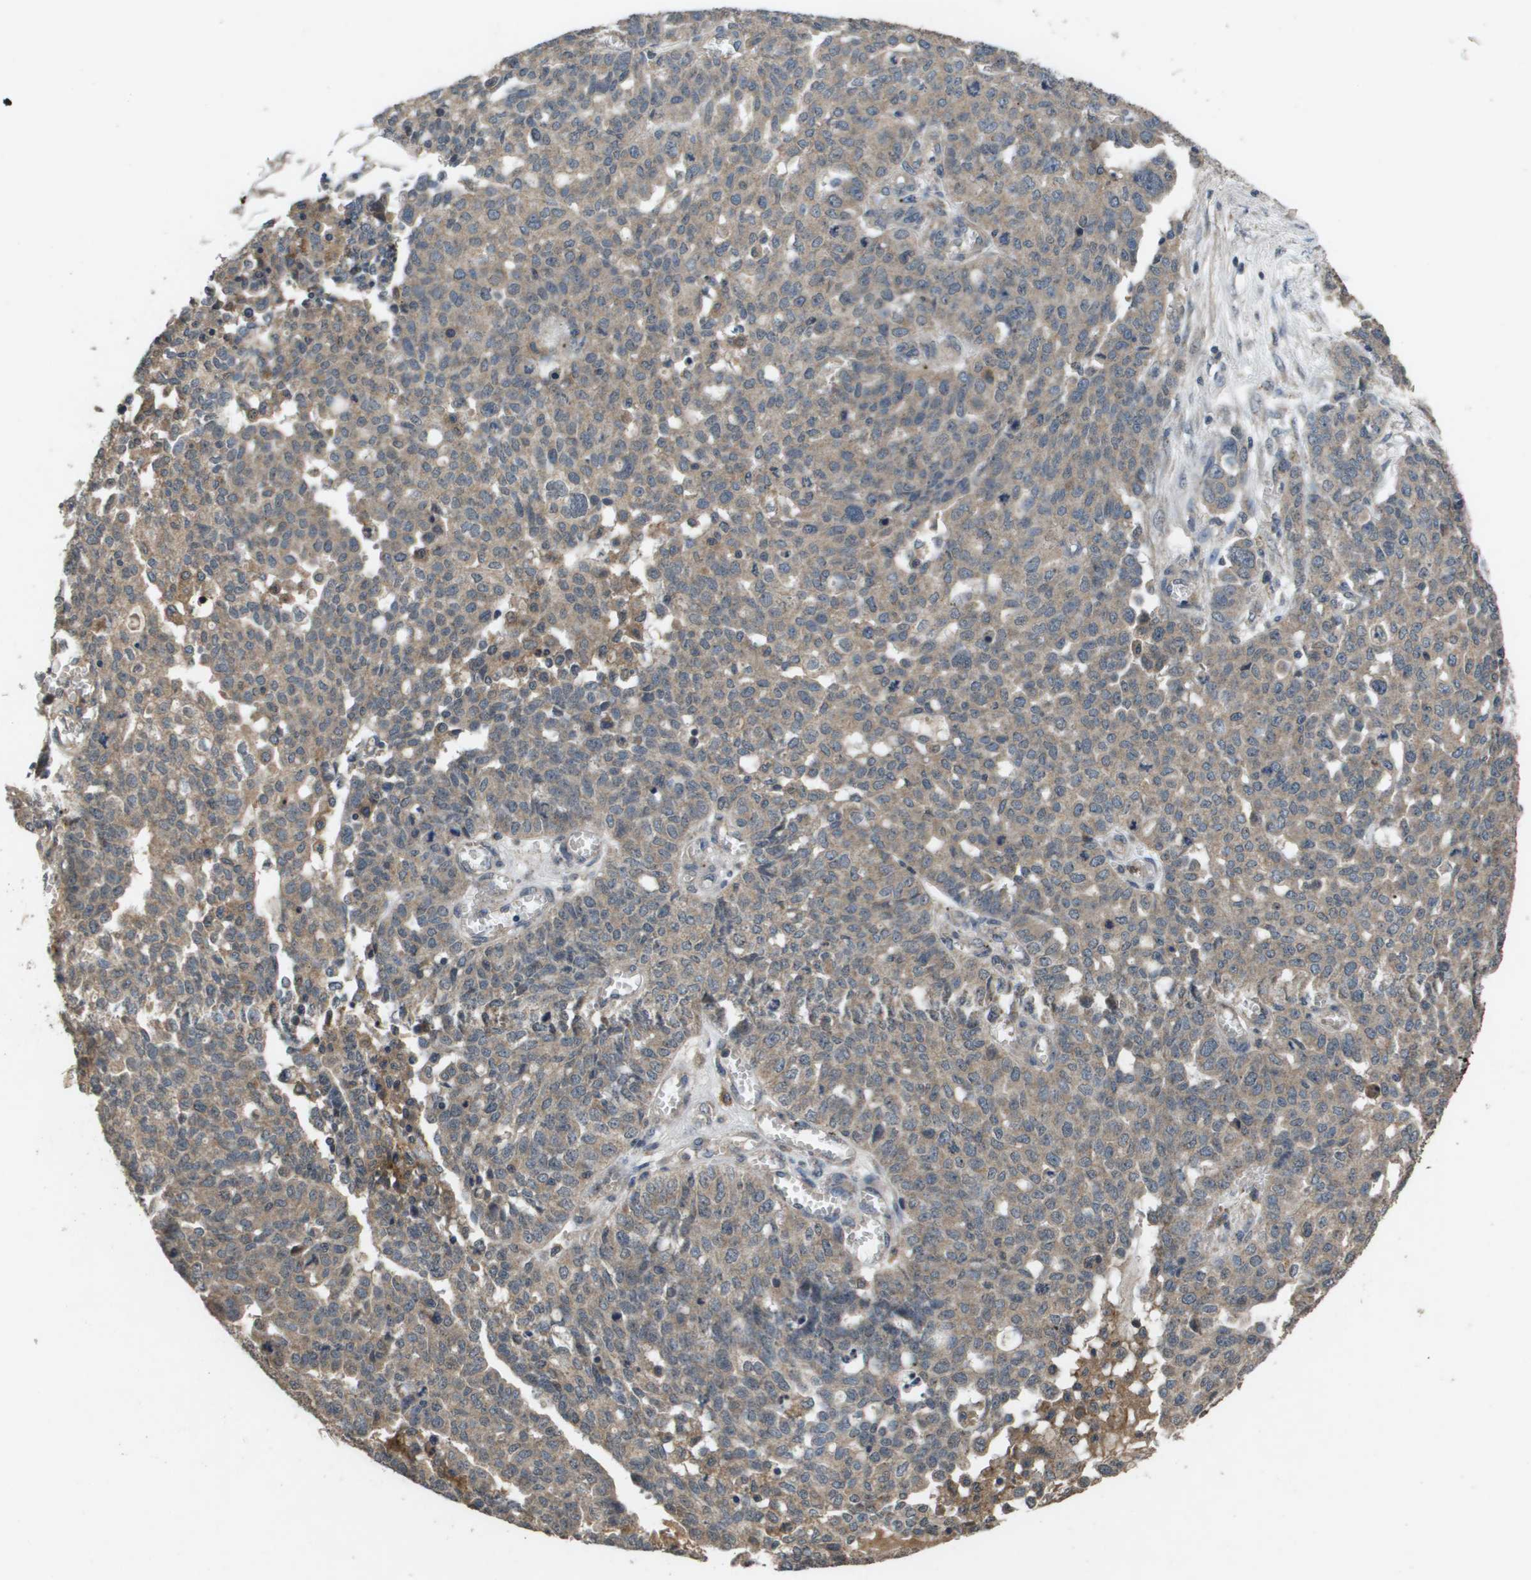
{"staining": {"intensity": "weak", "quantity": ">75%", "location": "cytoplasmic/membranous"}, "tissue": "ovarian cancer", "cell_type": "Tumor cells", "image_type": "cancer", "snomed": [{"axis": "morphology", "description": "Cystadenocarcinoma, serous, NOS"}, {"axis": "topography", "description": "Ovary"}], "caption": "DAB immunohistochemical staining of ovarian cancer (serous cystadenocarcinoma) displays weak cytoplasmic/membranous protein staining in approximately >75% of tumor cells.", "gene": "PROC", "patient": {"sex": "female", "age": 56}}